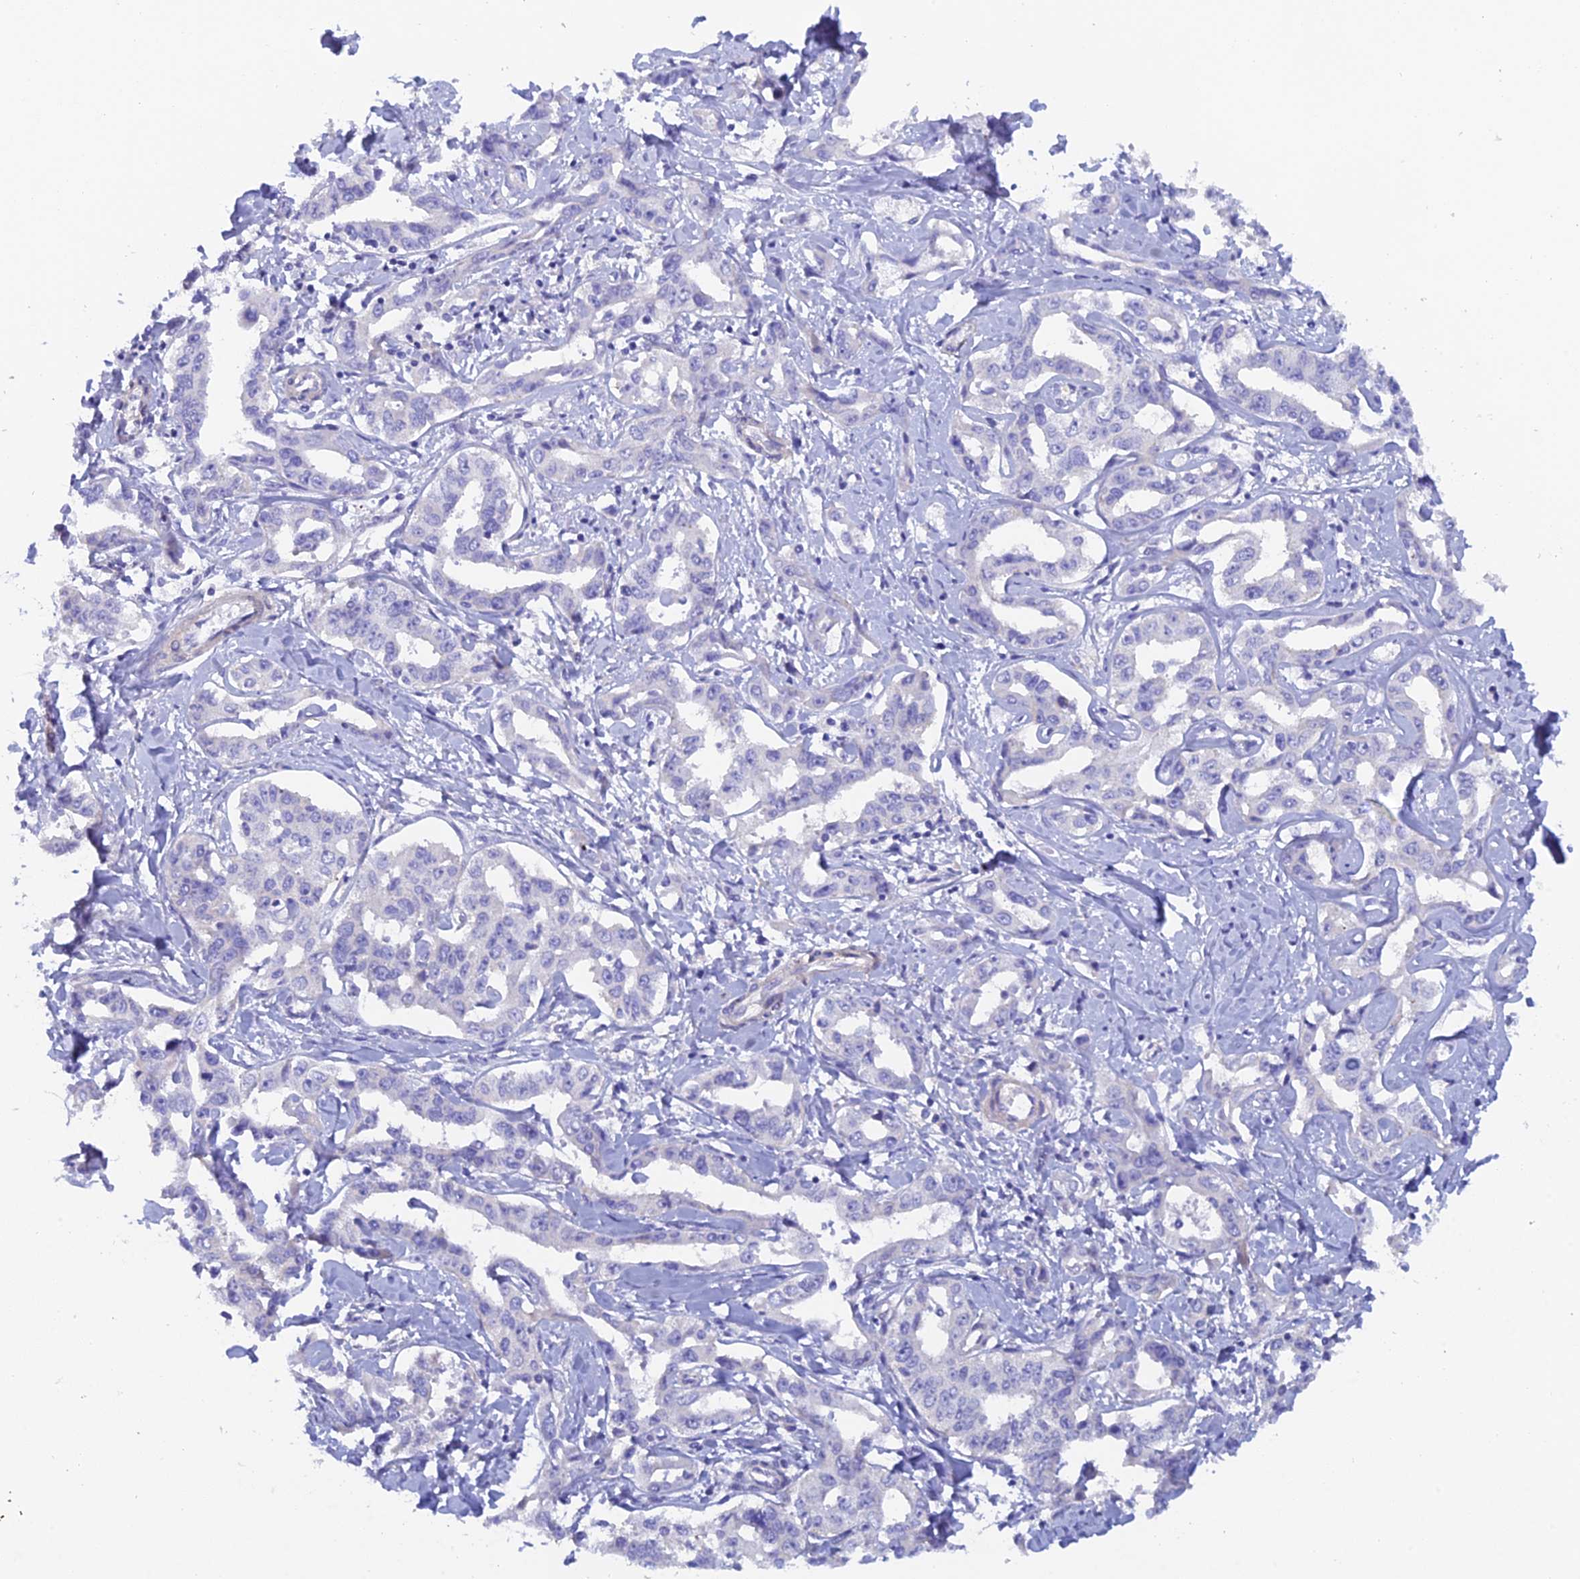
{"staining": {"intensity": "negative", "quantity": "none", "location": "none"}, "tissue": "liver cancer", "cell_type": "Tumor cells", "image_type": "cancer", "snomed": [{"axis": "morphology", "description": "Cholangiocarcinoma"}, {"axis": "topography", "description": "Liver"}], "caption": "This is a photomicrograph of immunohistochemistry staining of liver cancer, which shows no expression in tumor cells.", "gene": "FZR1", "patient": {"sex": "male", "age": 59}}